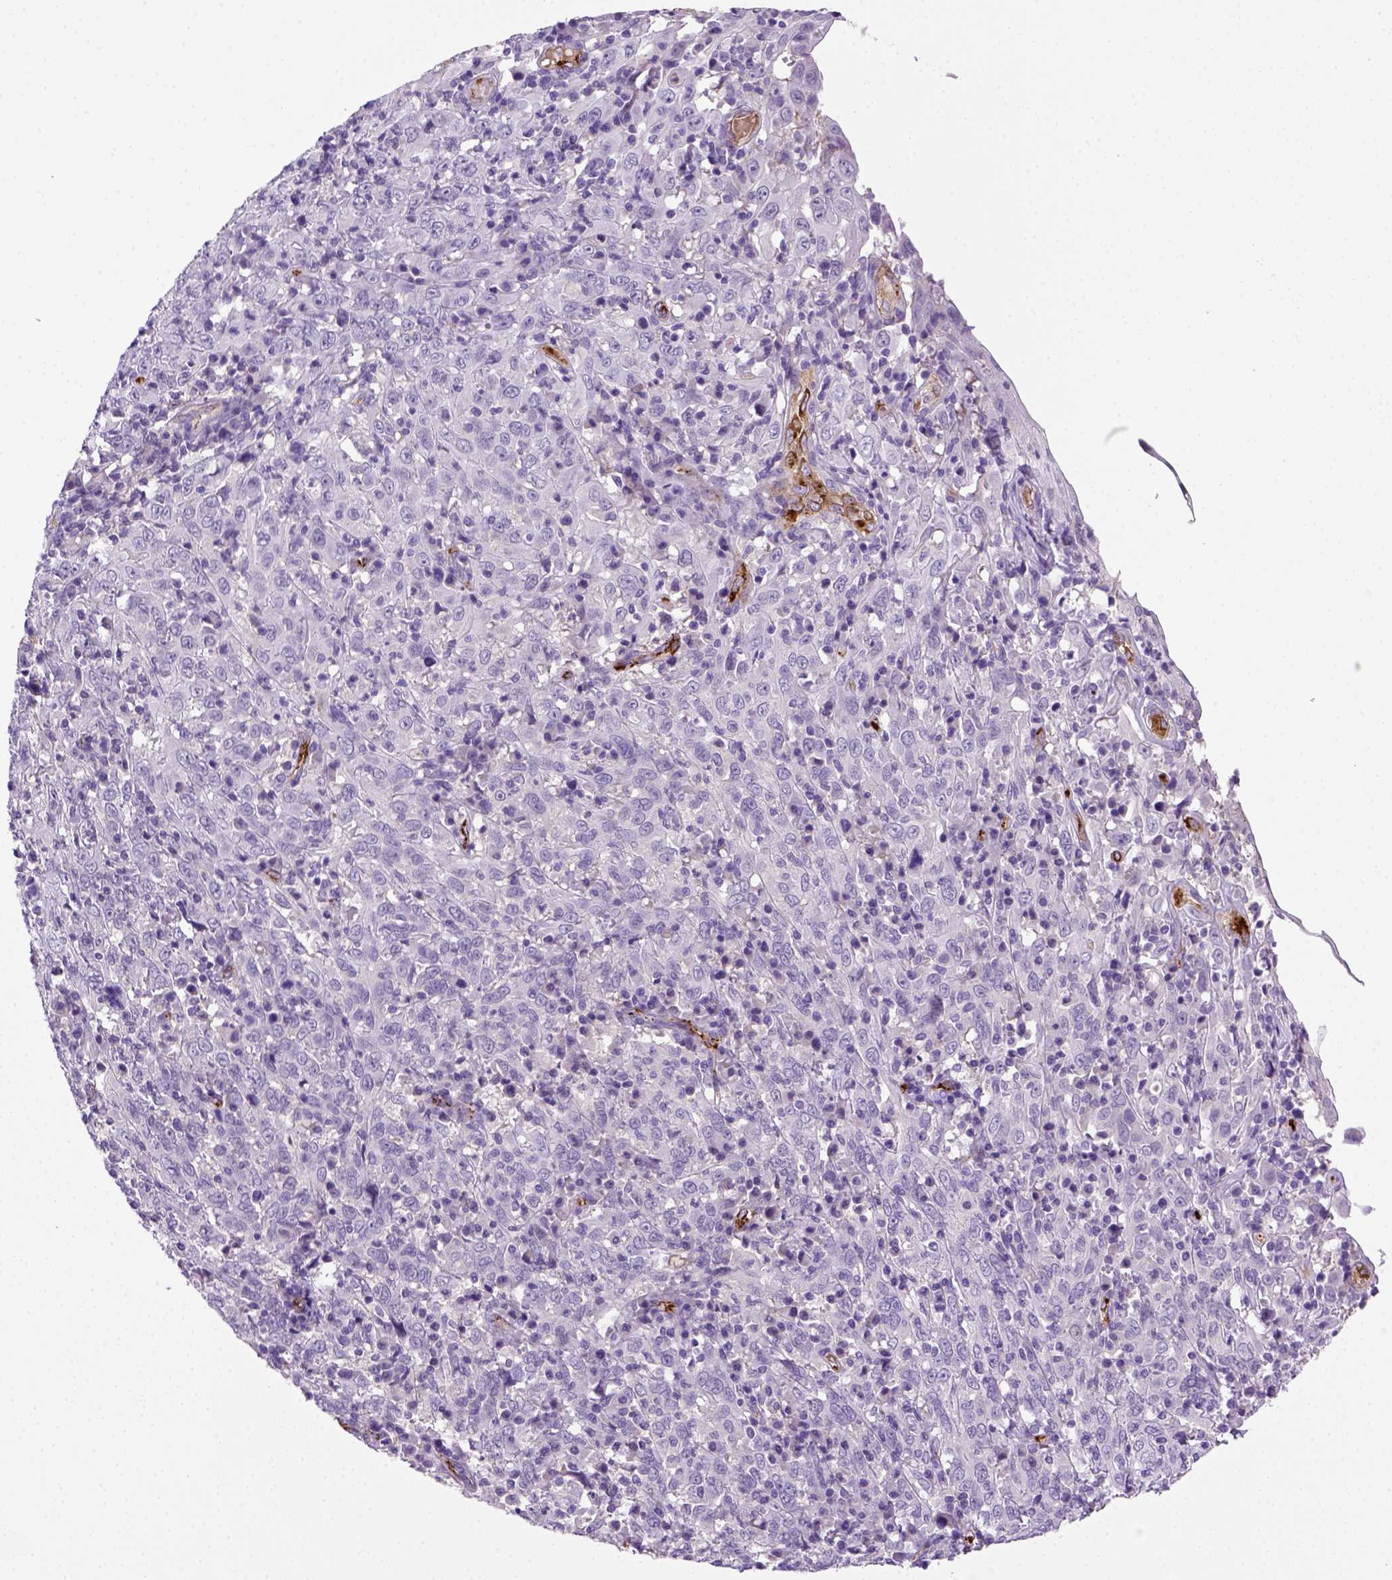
{"staining": {"intensity": "negative", "quantity": "none", "location": "none"}, "tissue": "cervical cancer", "cell_type": "Tumor cells", "image_type": "cancer", "snomed": [{"axis": "morphology", "description": "Squamous cell carcinoma, NOS"}, {"axis": "topography", "description": "Cervix"}], "caption": "Immunohistochemistry (IHC) histopathology image of human cervical cancer (squamous cell carcinoma) stained for a protein (brown), which demonstrates no expression in tumor cells. The staining was performed using DAB (3,3'-diaminobenzidine) to visualize the protein expression in brown, while the nuclei were stained in blue with hematoxylin (Magnification: 20x).", "gene": "VWF", "patient": {"sex": "female", "age": 46}}